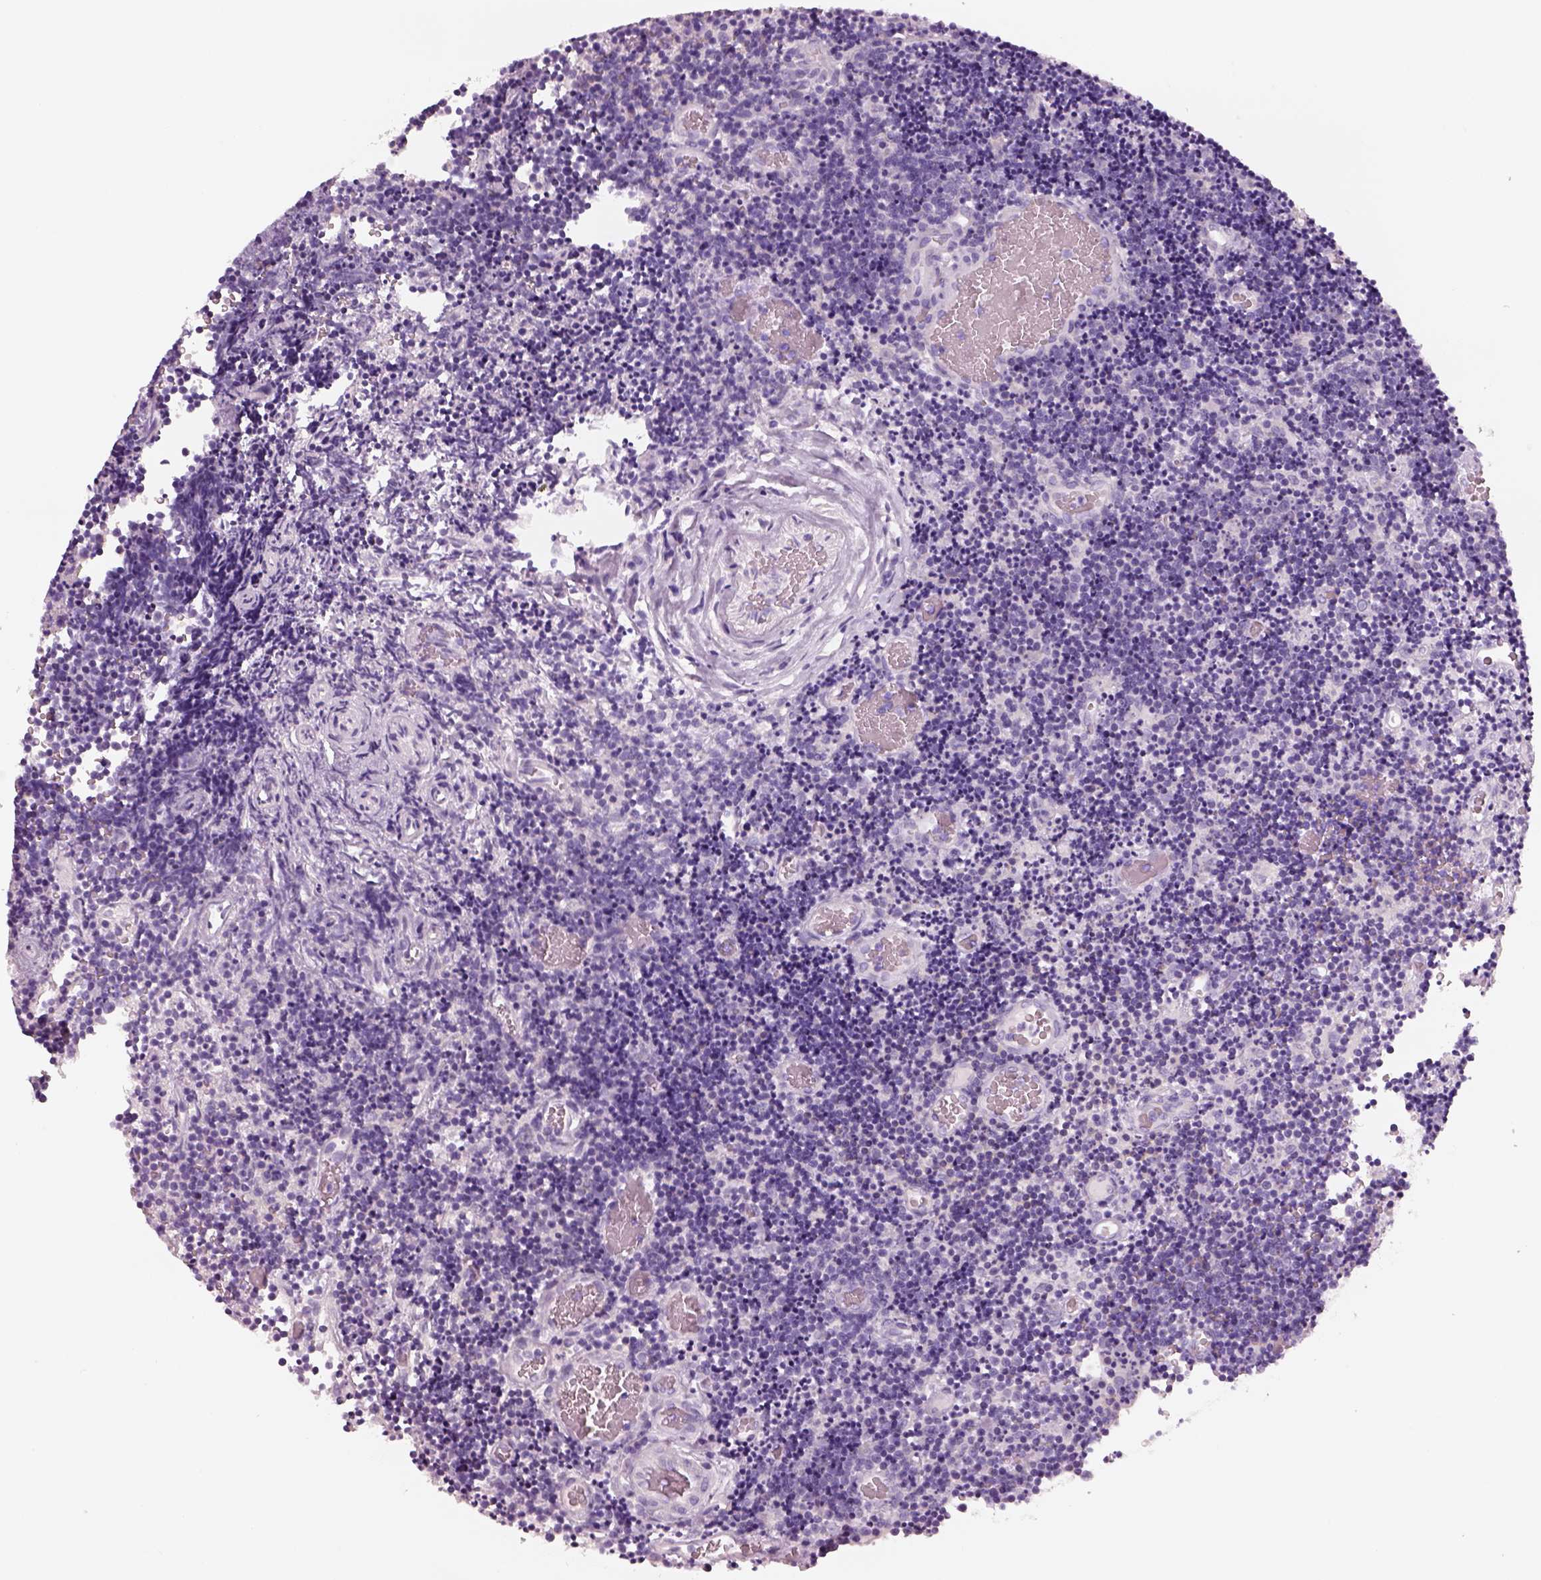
{"staining": {"intensity": "negative", "quantity": "none", "location": "none"}, "tissue": "lymphoma", "cell_type": "Tumor cells", "image_type": "cancer", "snomed": [{"axis": "morphology", "description": "Malignant lymphoma, non-Hodgkin's type, Low grade"}, {"axis": "topography", "description": "Brain"}], "caption": "Immunohistochemistry of malignant lymphoma, non-Hodgkin's type (low-grade) reveals no expression in tumor cells.", "gene": "PNOC", "patient": {"sex": "female", "age": 66}}